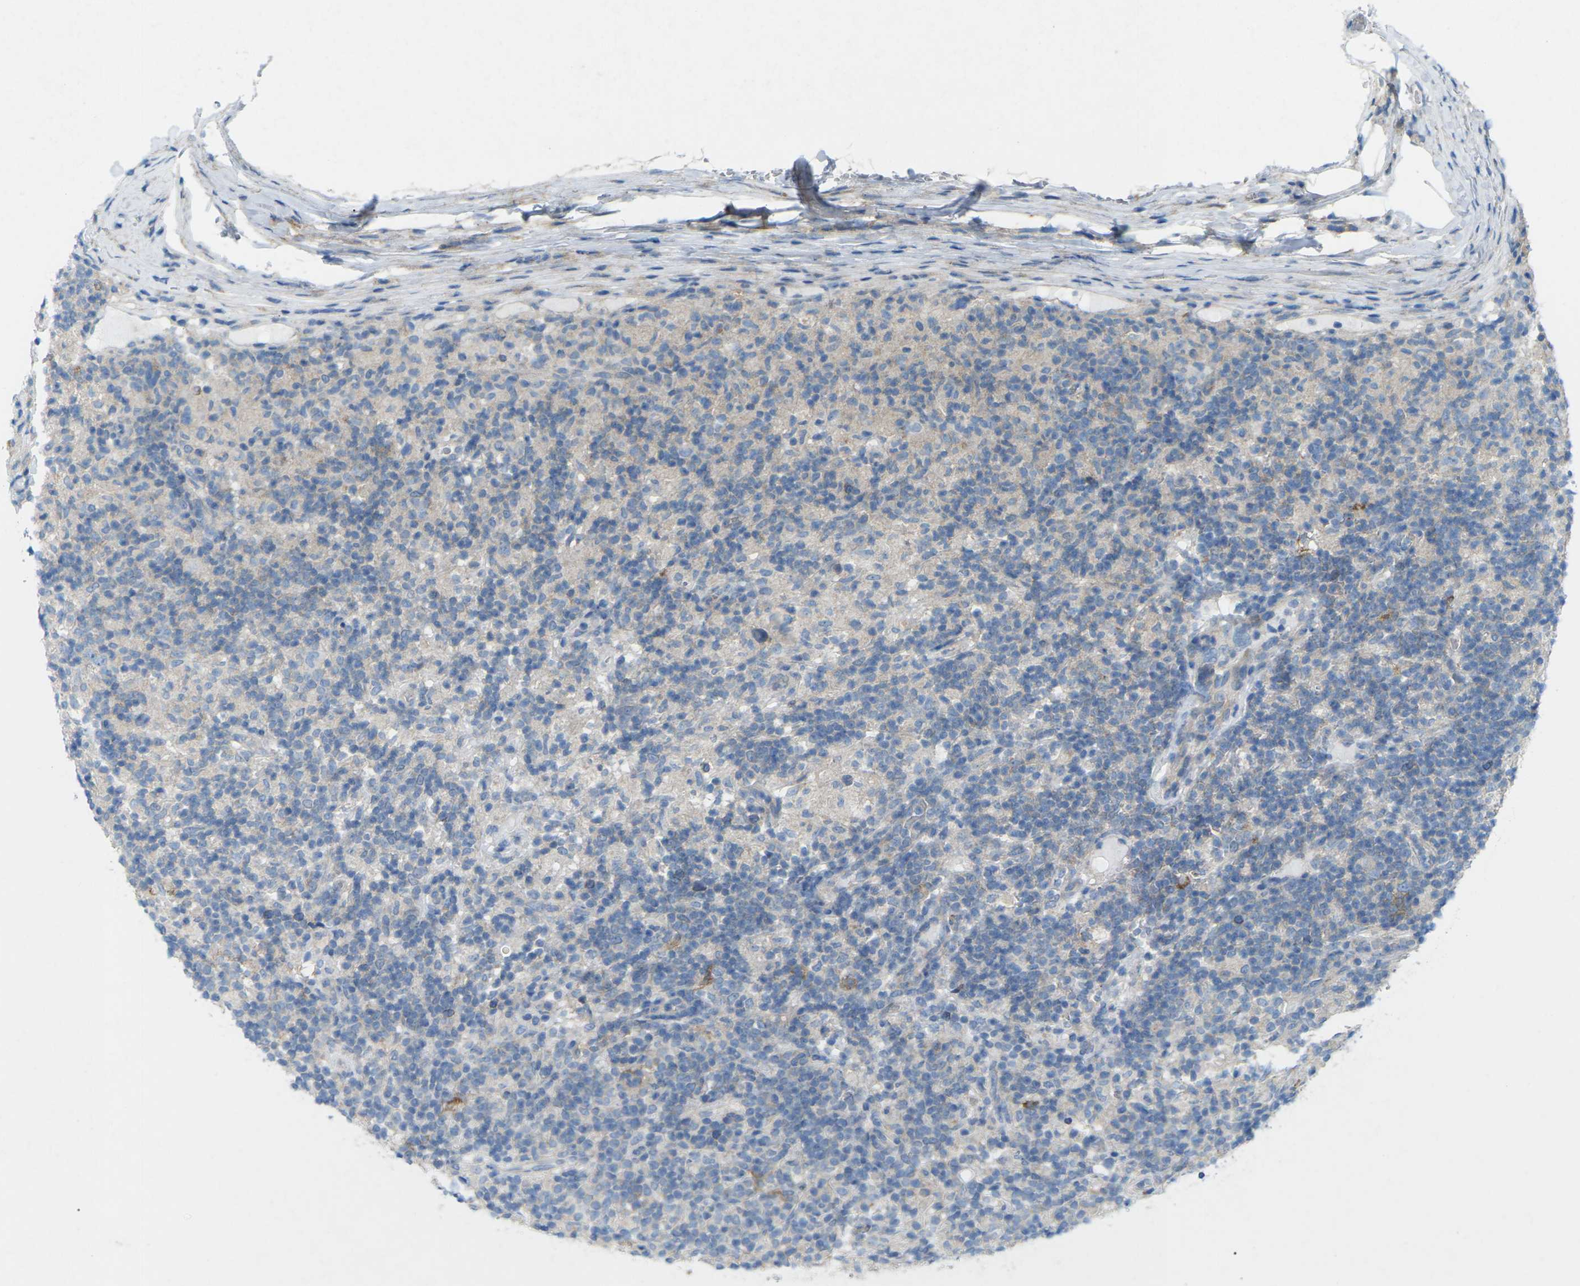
{"staining": {"intensity": "negative", "quantity": "none", "location": "none"}, "tissue": "lymphoma", "cell_type": "Tumor cells", "image_type": "cancer", "snomed": [{"axis": "morphology", "description": "Hodgkin's disease, NOS"}, {"axis": "topography", "description": "Lymph node"}], "caption": "Immunohistochemistry (IHC) of lymphoma shows no positivity in tumor cells.", "gene": "STK11", "patient": {"sex": "male", "age": 70}}